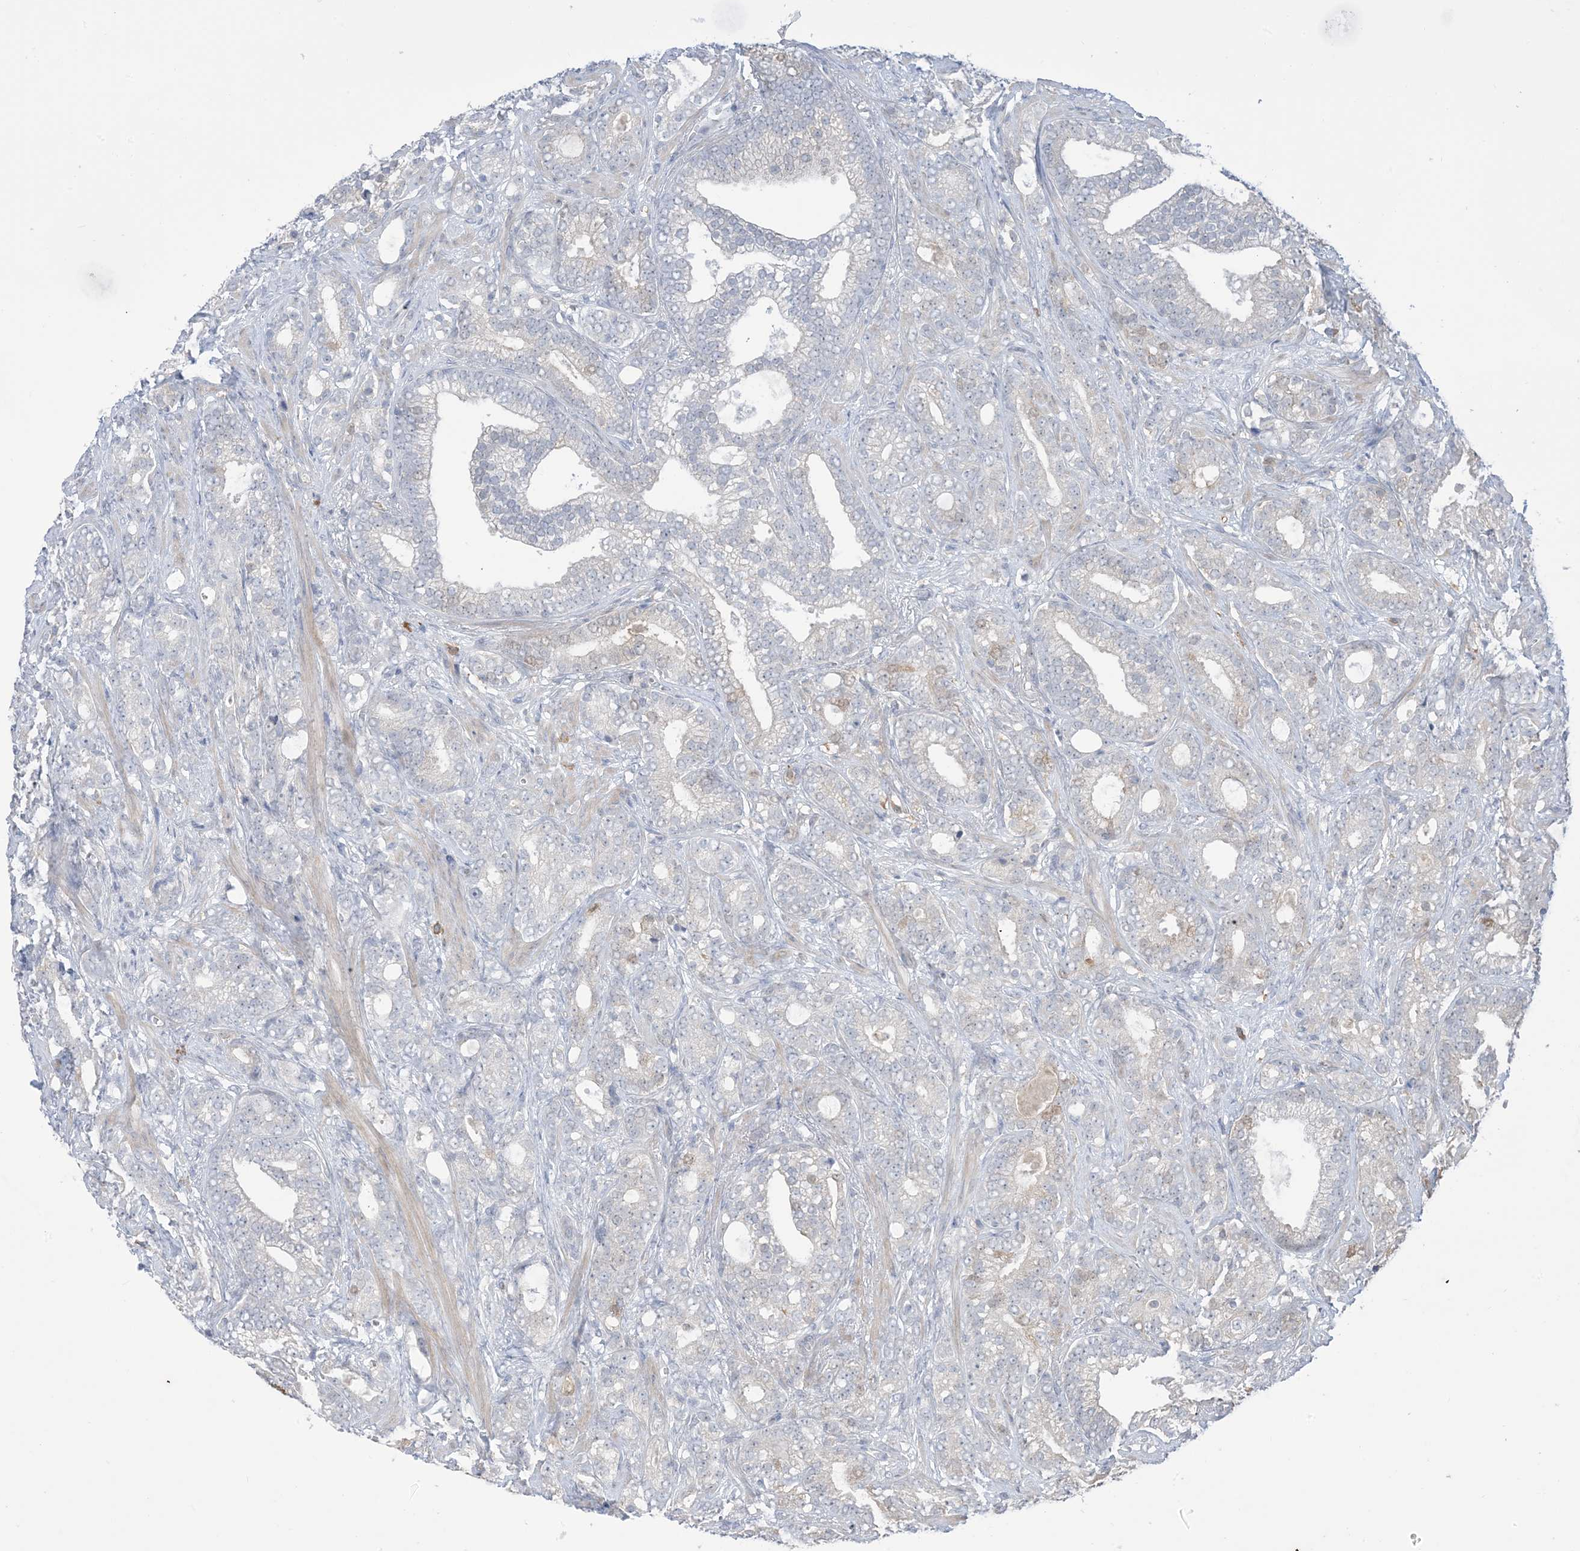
{"staining": {"intensity": "negative", "quantity": "none", "location": "none"}, "tissue": "prostate cancer", "cell_type": "Tumor cells", "image_type": "cancer", "snomed": [{"axis": "morphology", "description": "Adenocarcinoma, High grade"}, {"axis": "topography", "description": "Prostate and seminal vesicle, NOS"}], "caption": "The histopathology image displays no staining of tumor cells in prostate cancer (adenocarcinoma (high-grade)).", "gene": "TTYH1", "patient": {"sex": "male", "age": 67}}